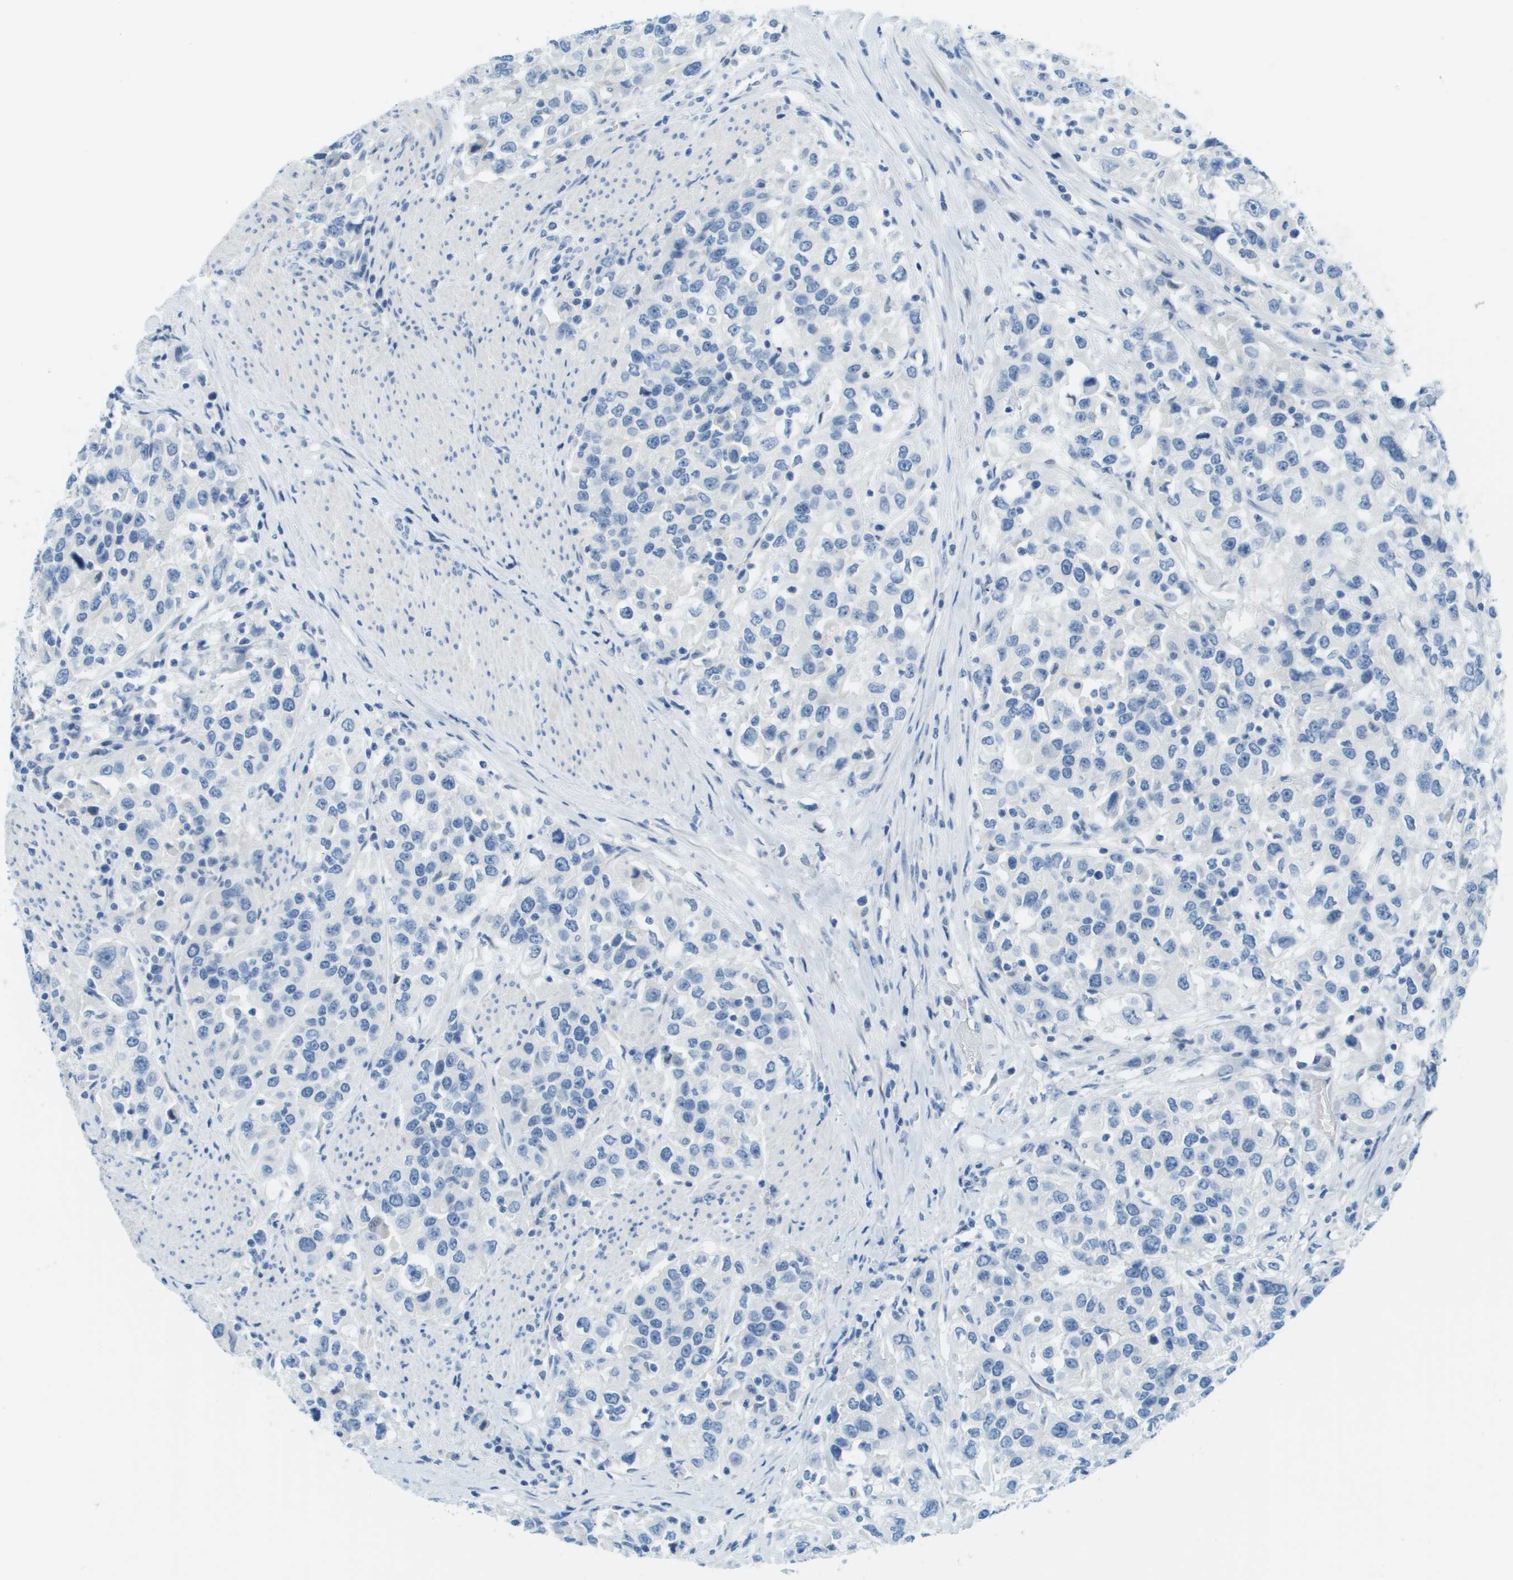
{"staining": {"intensity": "negative", "quantity": "none", "location": "none"}, "tissue": "urothelial cancer", "cell_type": "Tumor cells", "image_type": "cancer", "snomed": [{"axis": "morphology", "description": "Urothelial carcinoma, High grade"}, {"axis": "topography", "description": "Urinary bladder"}], "caption": "High-grade urothelial carcinoma was stained to show a protein in brown. There is no significant positivity in tumor cells.", "gene": "CDHR2", "patient": {"sex": "female", "age": 80}}